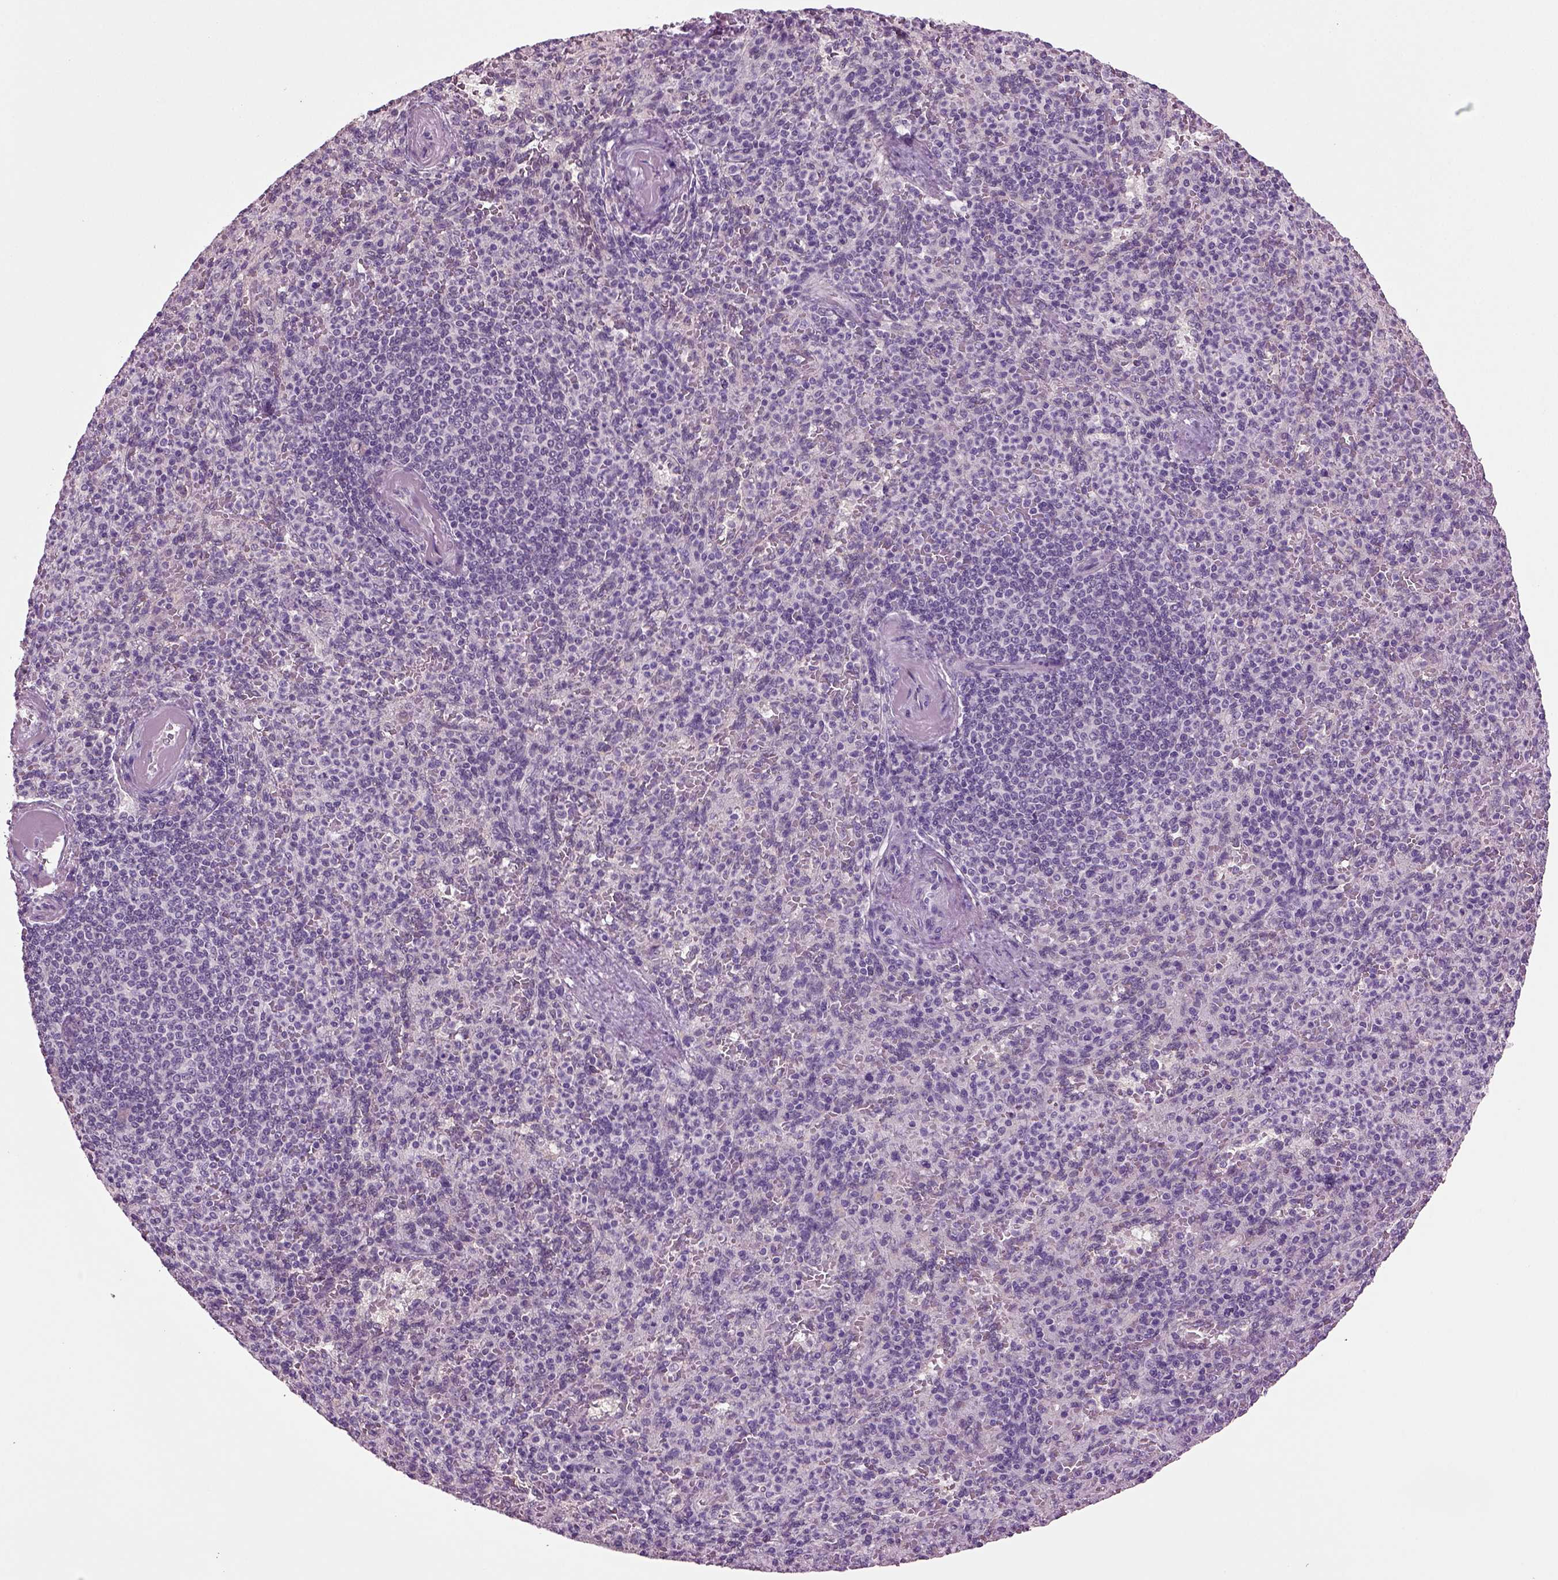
{"staining": {"intensity": "negative", "quantity": "none", "location": "none"}, "tissue": "spleen", "cell_type": "Cells in red pulp", "image_type": "normal", "snomed": [{"axis": "morphology", "description": "Normal tissue, NOS"}, {"axis": "topography", "description": "Spleen"}], "caption": "Photomicrograph shows no protein positivity in cells in red pulp of unremarkable spleen.", "gene": "COL9A2", "patient": {"sex": "female", "age": 74}}